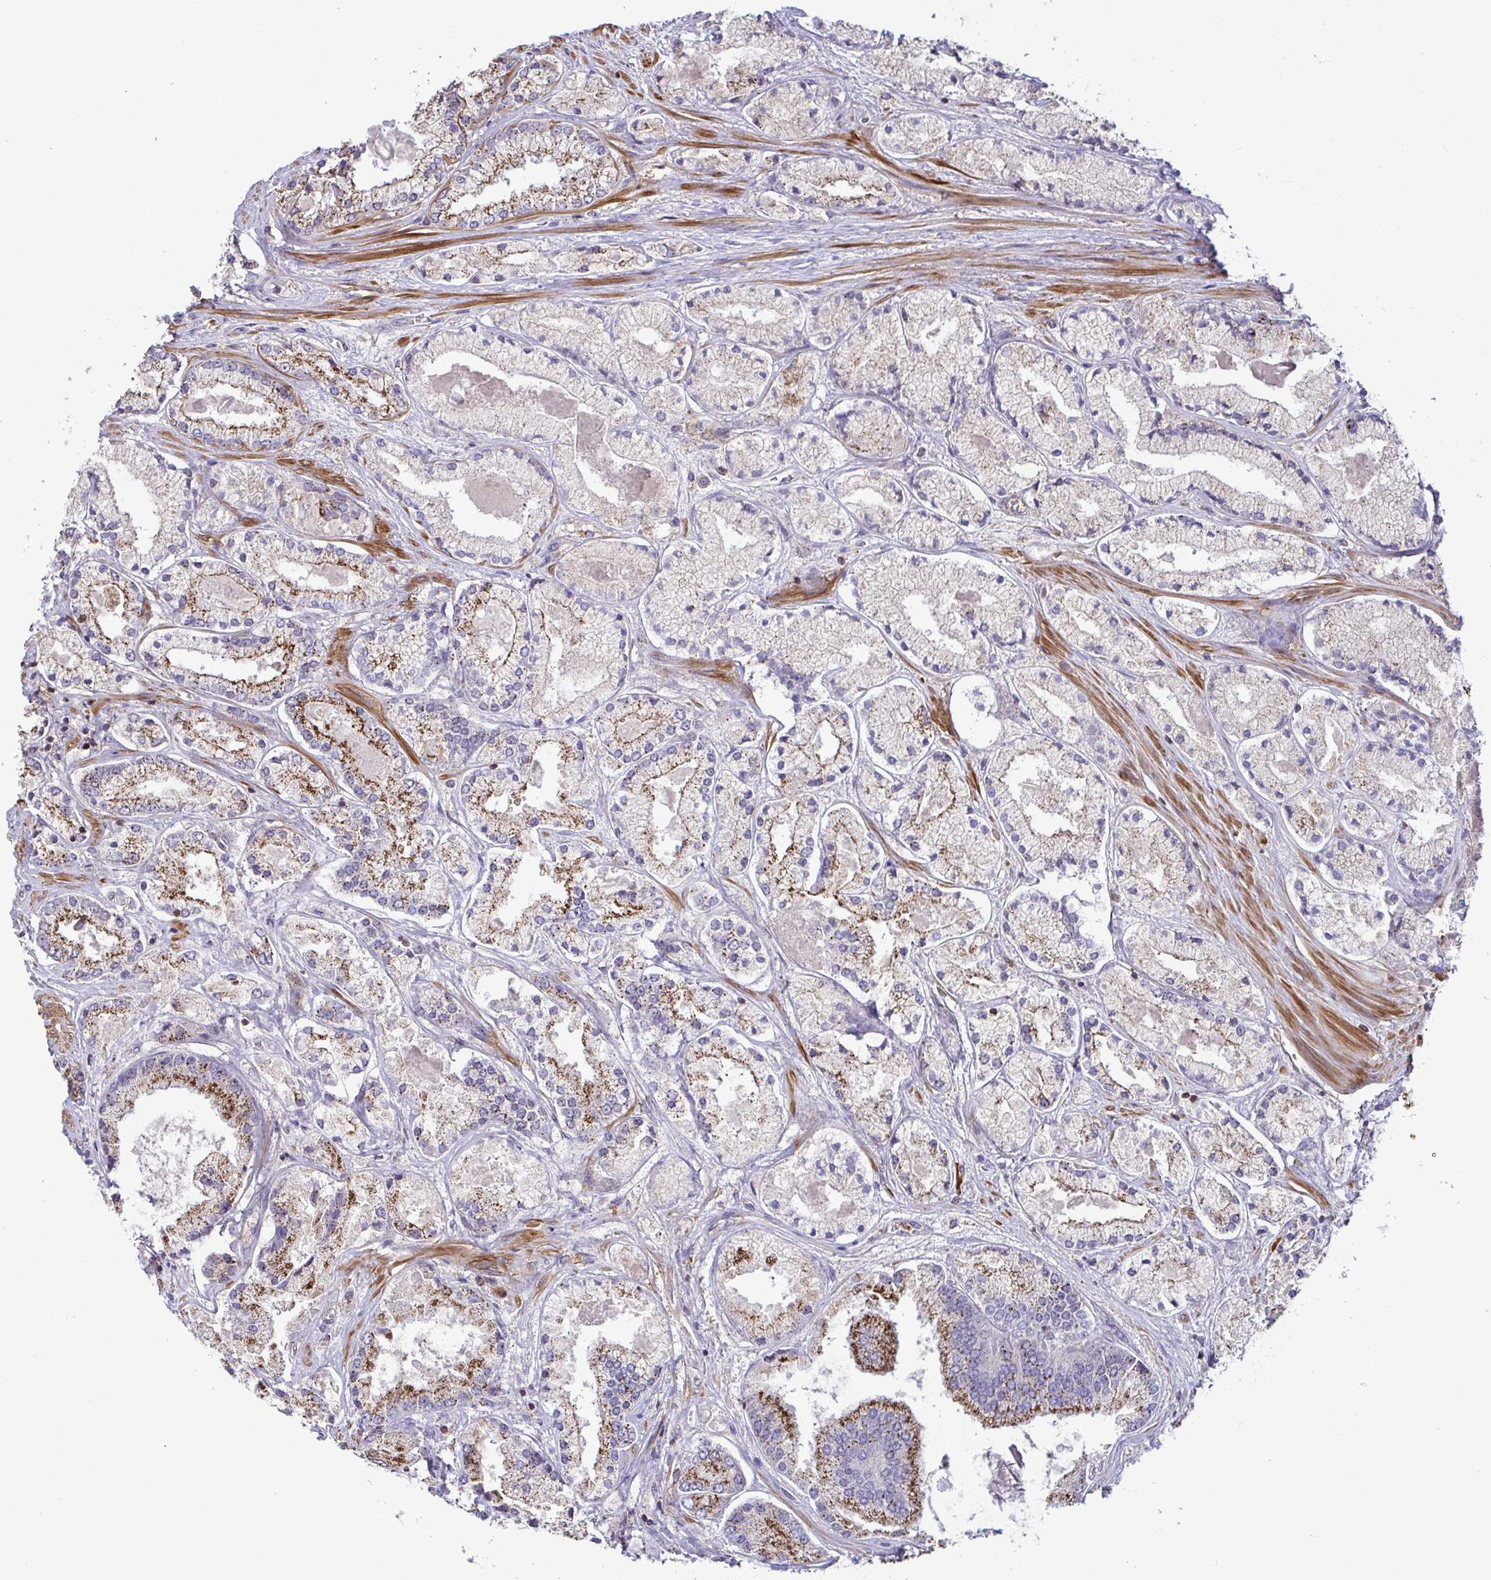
{"staining": {"intensity": "strong", "quantity": "25%-75%", "location": "cytoplasmic/membranous"}, "tissue": "prostate cancer", "cell_type": "Tumor cells", "image_type": "cancer", "snomed": [{"axis": "morphology", "description": "Adenocarcinoma, High grade"}, {"axis": "topography", "description": "Prostate"}], "caption": "DAB (3,3'-diaminobenzidine) immunohistochemical staining of prostate high-grade adenocarcinoma demonstrates strong cytoplasmic/membranous protein expression in about 25%-75% of tumor cells.", "gene": "SPRY1", "patient": {"sex": "male", "age": 67}}